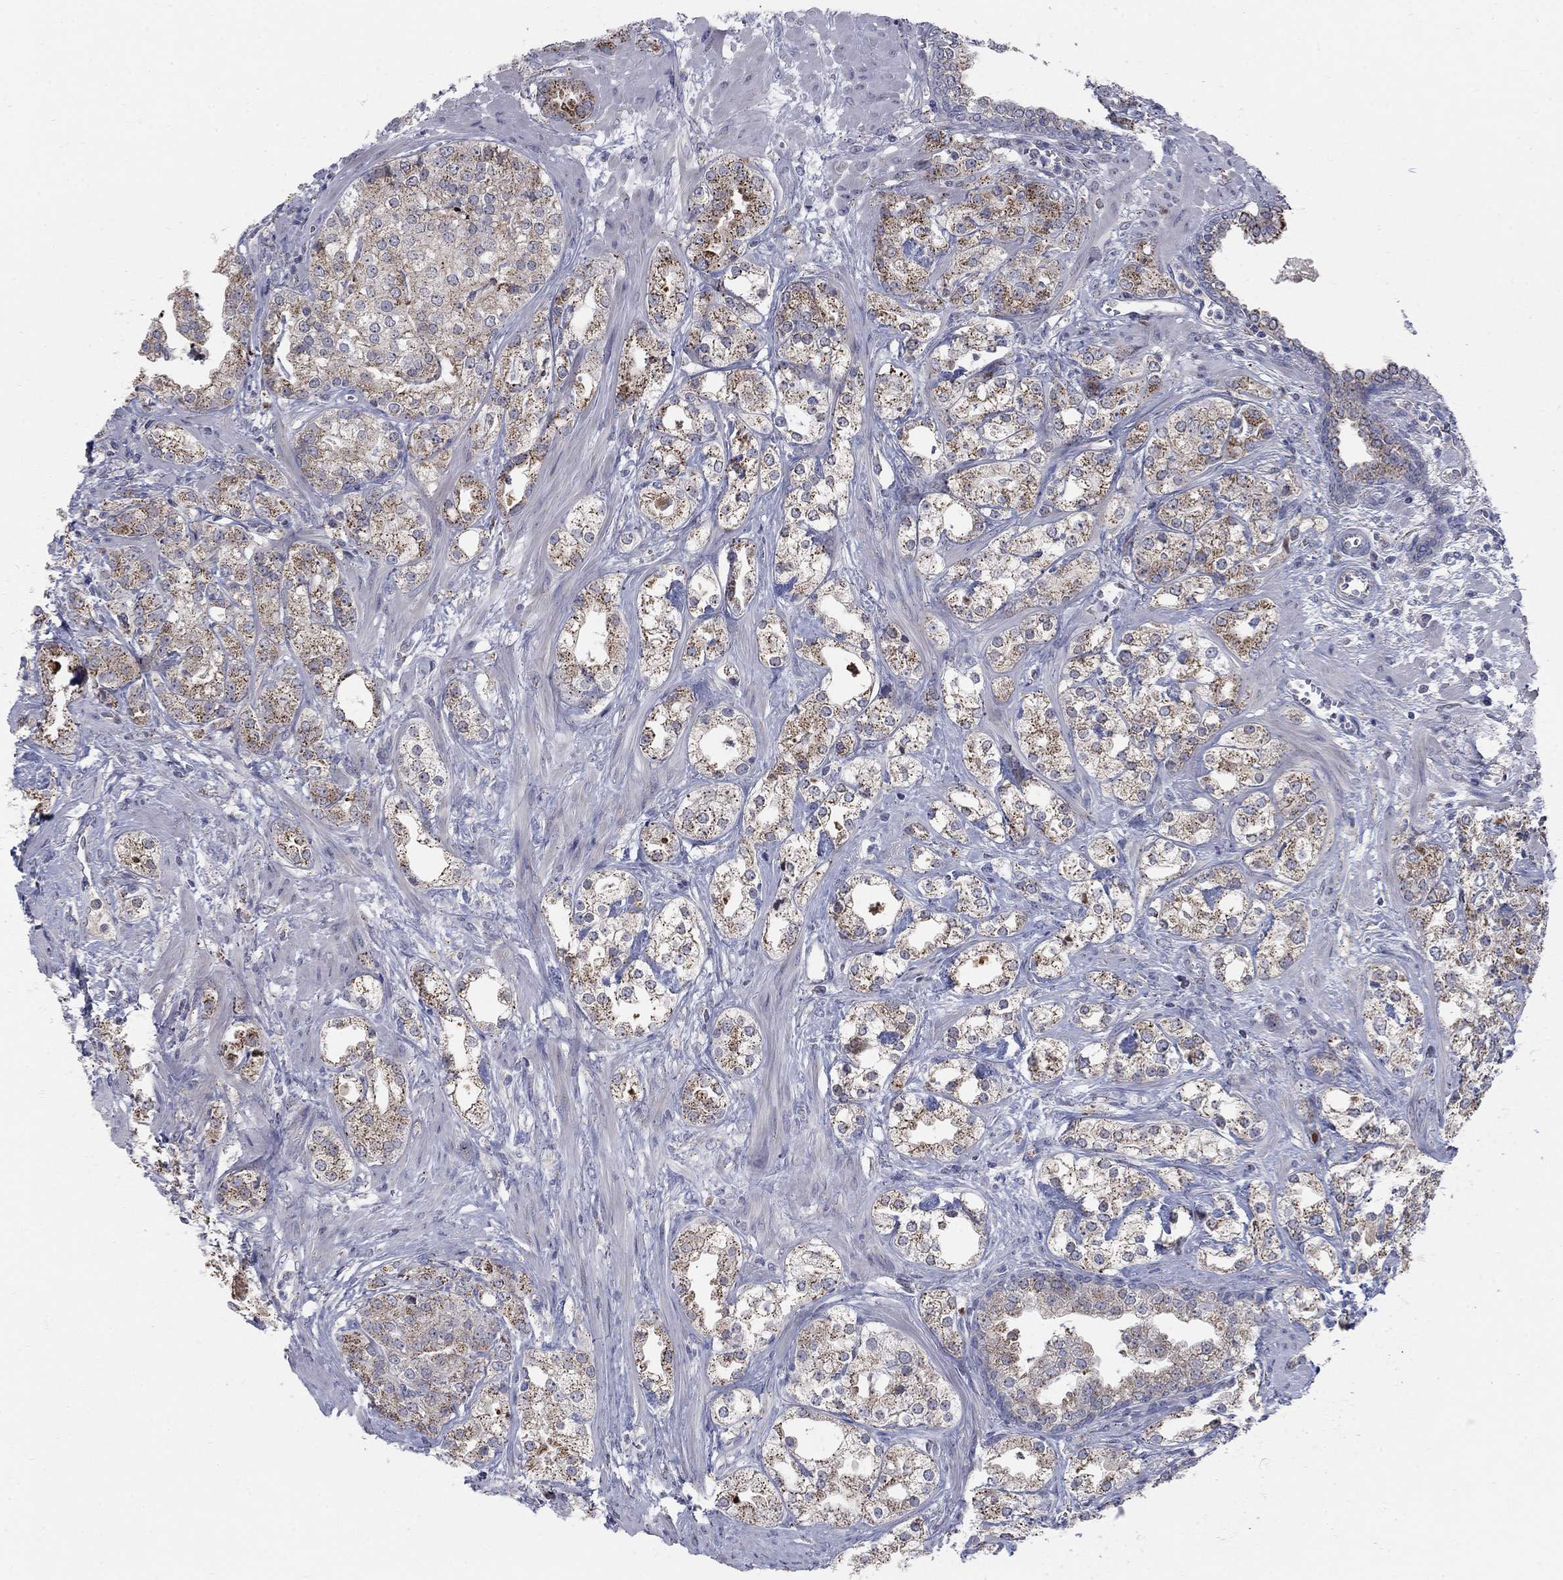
{"staining": {"intensity": "moderate", "quantity": ">75%", "location": "cytoplasmic/membranous"}, "tissue": "prostate cancer", "cell_type": "Tumor cells", "image_type": "cancer", "snomed": [{"axis": "morphology", "description": "Adenocarcinoma, NOS"}, {"axis": "topography", "description": "Prostate and seminal vesicle, NOS"}, {"axis": "topography", "description": "Prostate"}], "caption": "Prostate cancer stained with a brown dye reveals moderate cytoplasmic/membranous positive expression in about >75% of tumor cells.", "gene": "PANK3", "patient": {"sex": "male", "age": 62}}